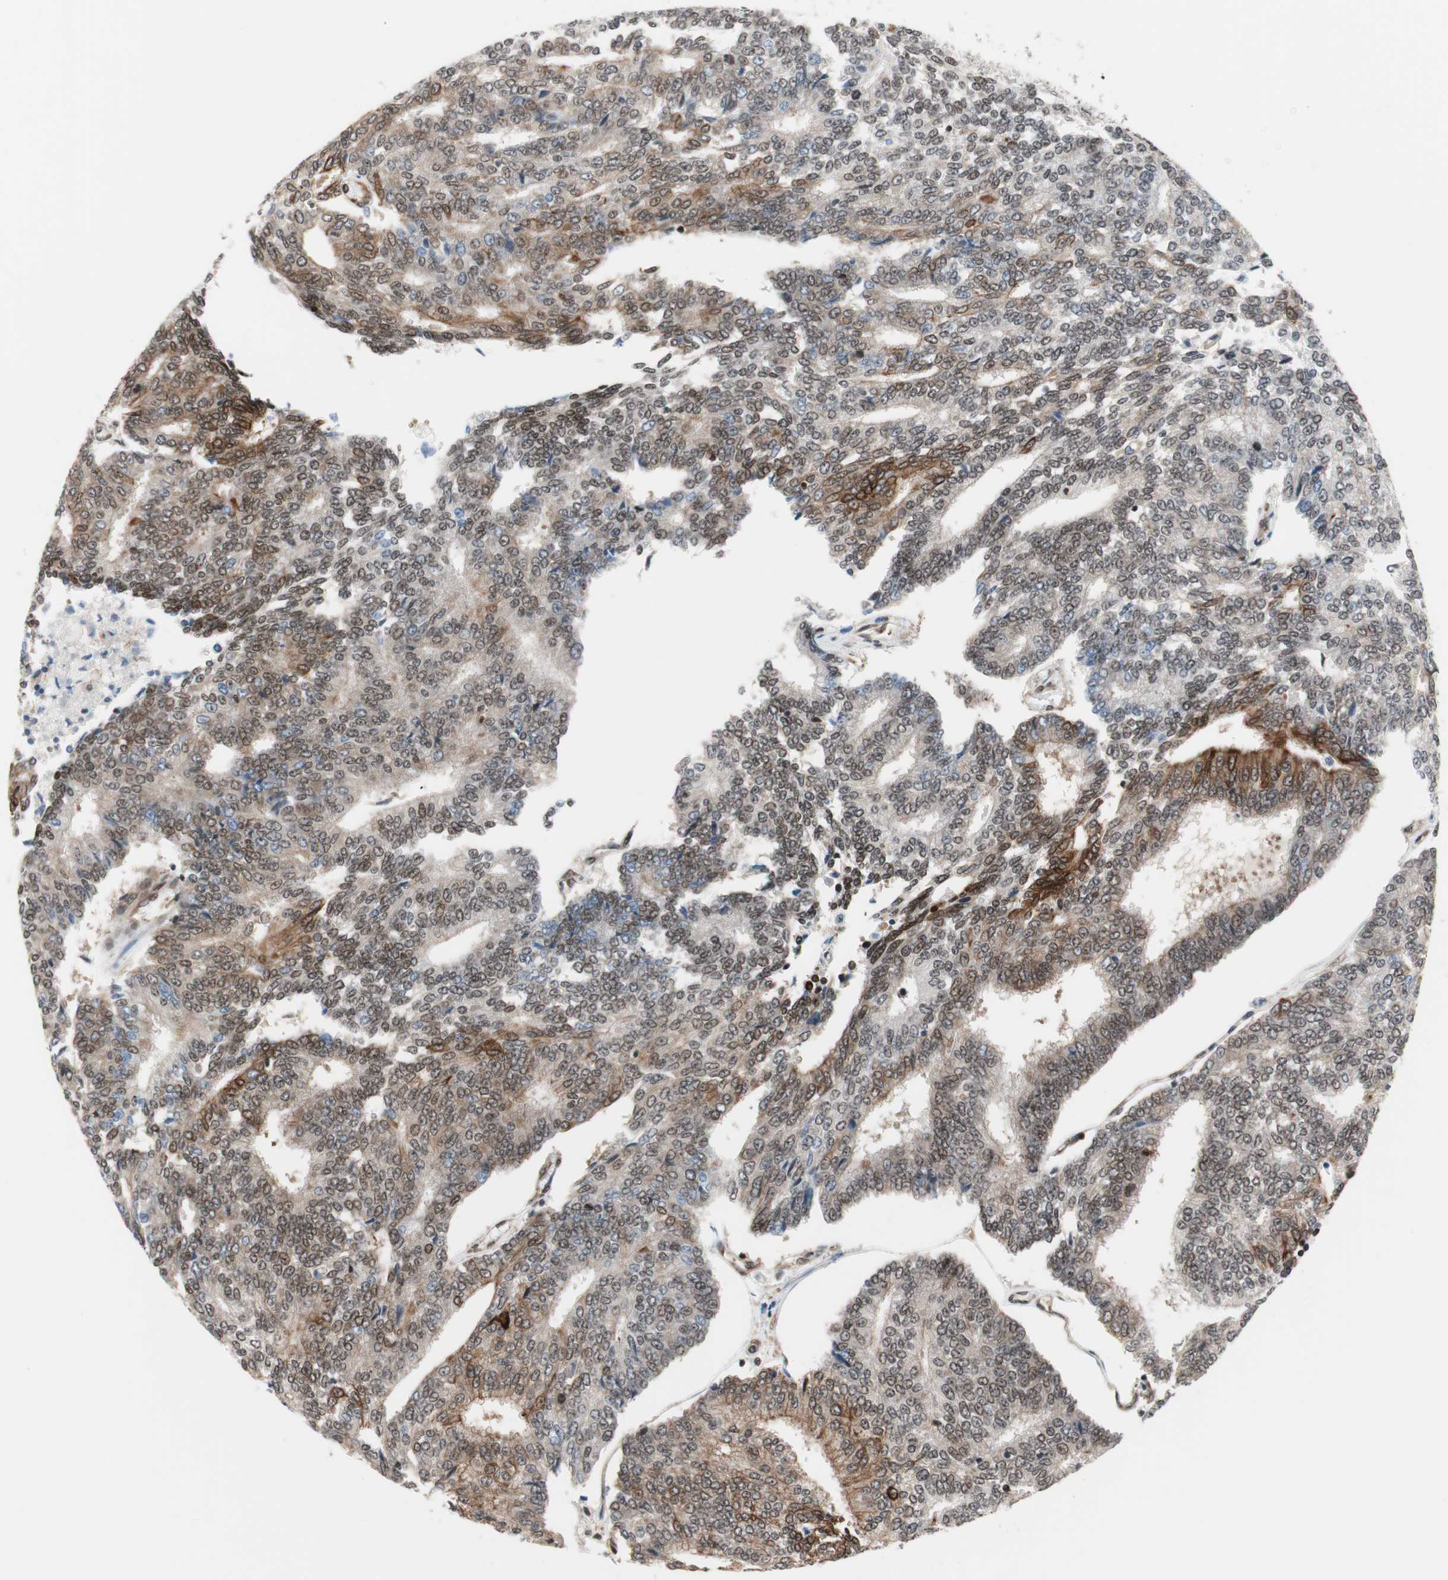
{"staining": {"intensity": "moderate", "quantity": ">75%", "location": "cytoplasmic/membranous"}, "tissue": "prostate cancer", "cell_type": "Tumor cells", "image_type": "cancer", "snomed": [{"axis": "morphology", "description": "Adenocarcinoma, High grade"}, {"axis": "topography", "description": "Prostate"}], "caption": "Protein positivity by immunohistochemistry reveals moderate cytoplasmic/membranous staining in about >75% of tumor cells in prostate cancer (adenocarcinoma (high-grade)).", "gene": "ZNF512B", "patient": {"sex": "male", "age": 55}}